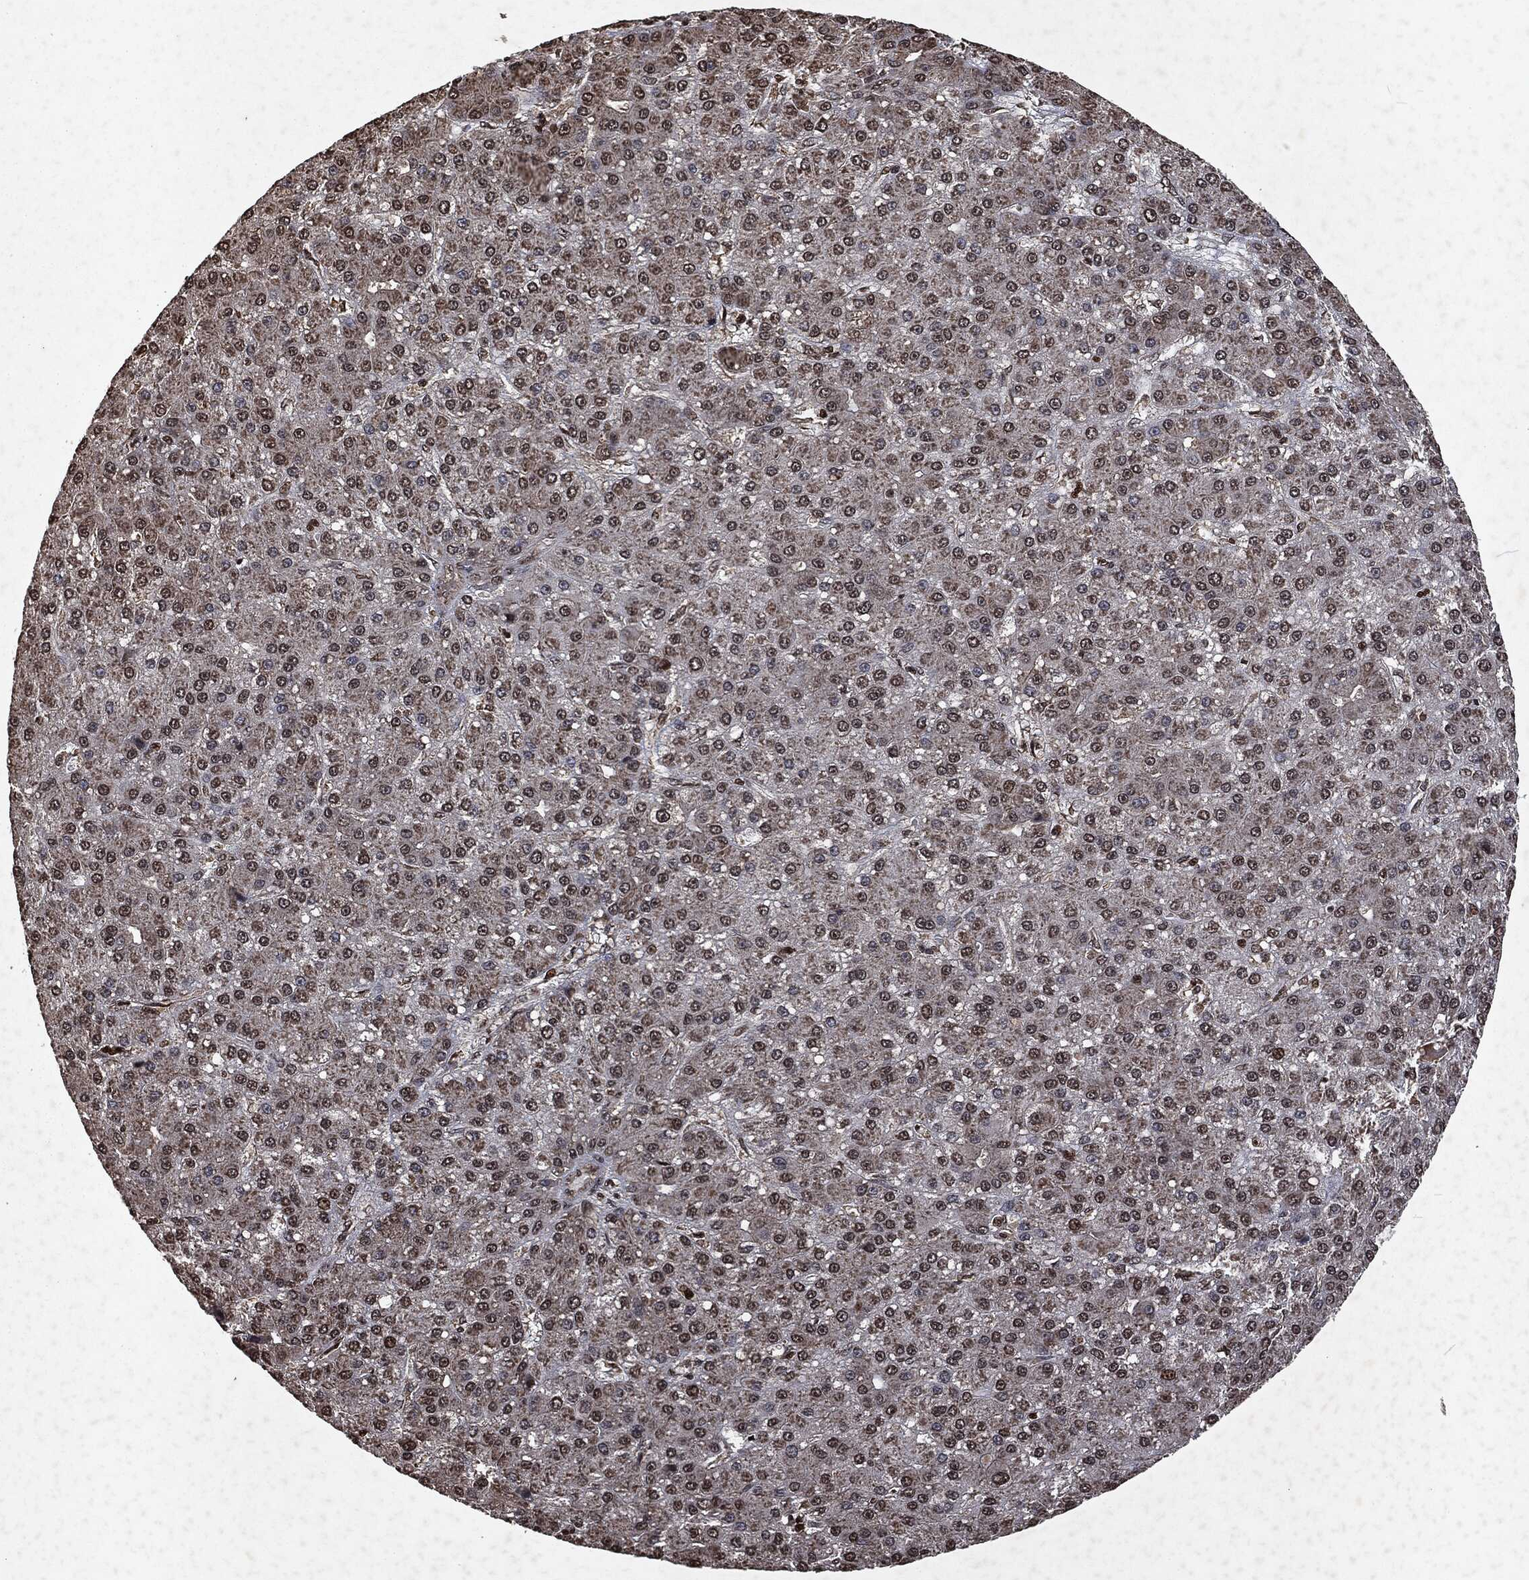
{"staining": {"intensity": "moderate", "quantity": "<25%", "location": "cytoplasmic/membranous"}, "tissue": "liver cancer", "cell_type": "Tumor cells", "image_type": "cancer", "snomed": [{"axis": "morphology", "description": "Carcinoma, Hepatocellular, NOS"}, {"axis": "topography", "description": "Liver"}], "caption": "Brown immunohistochemical staining in human liver cancer displays moderate cytoplasmic/membranous positivity in about <25% of tumor cells. The staining is performed using DAB brown chromogen to label protein expression. The nuclei are counter-stained blue using hematoxylin.", "gene": "SNAI1", "patient": {"sex": "male", "age": 67}}